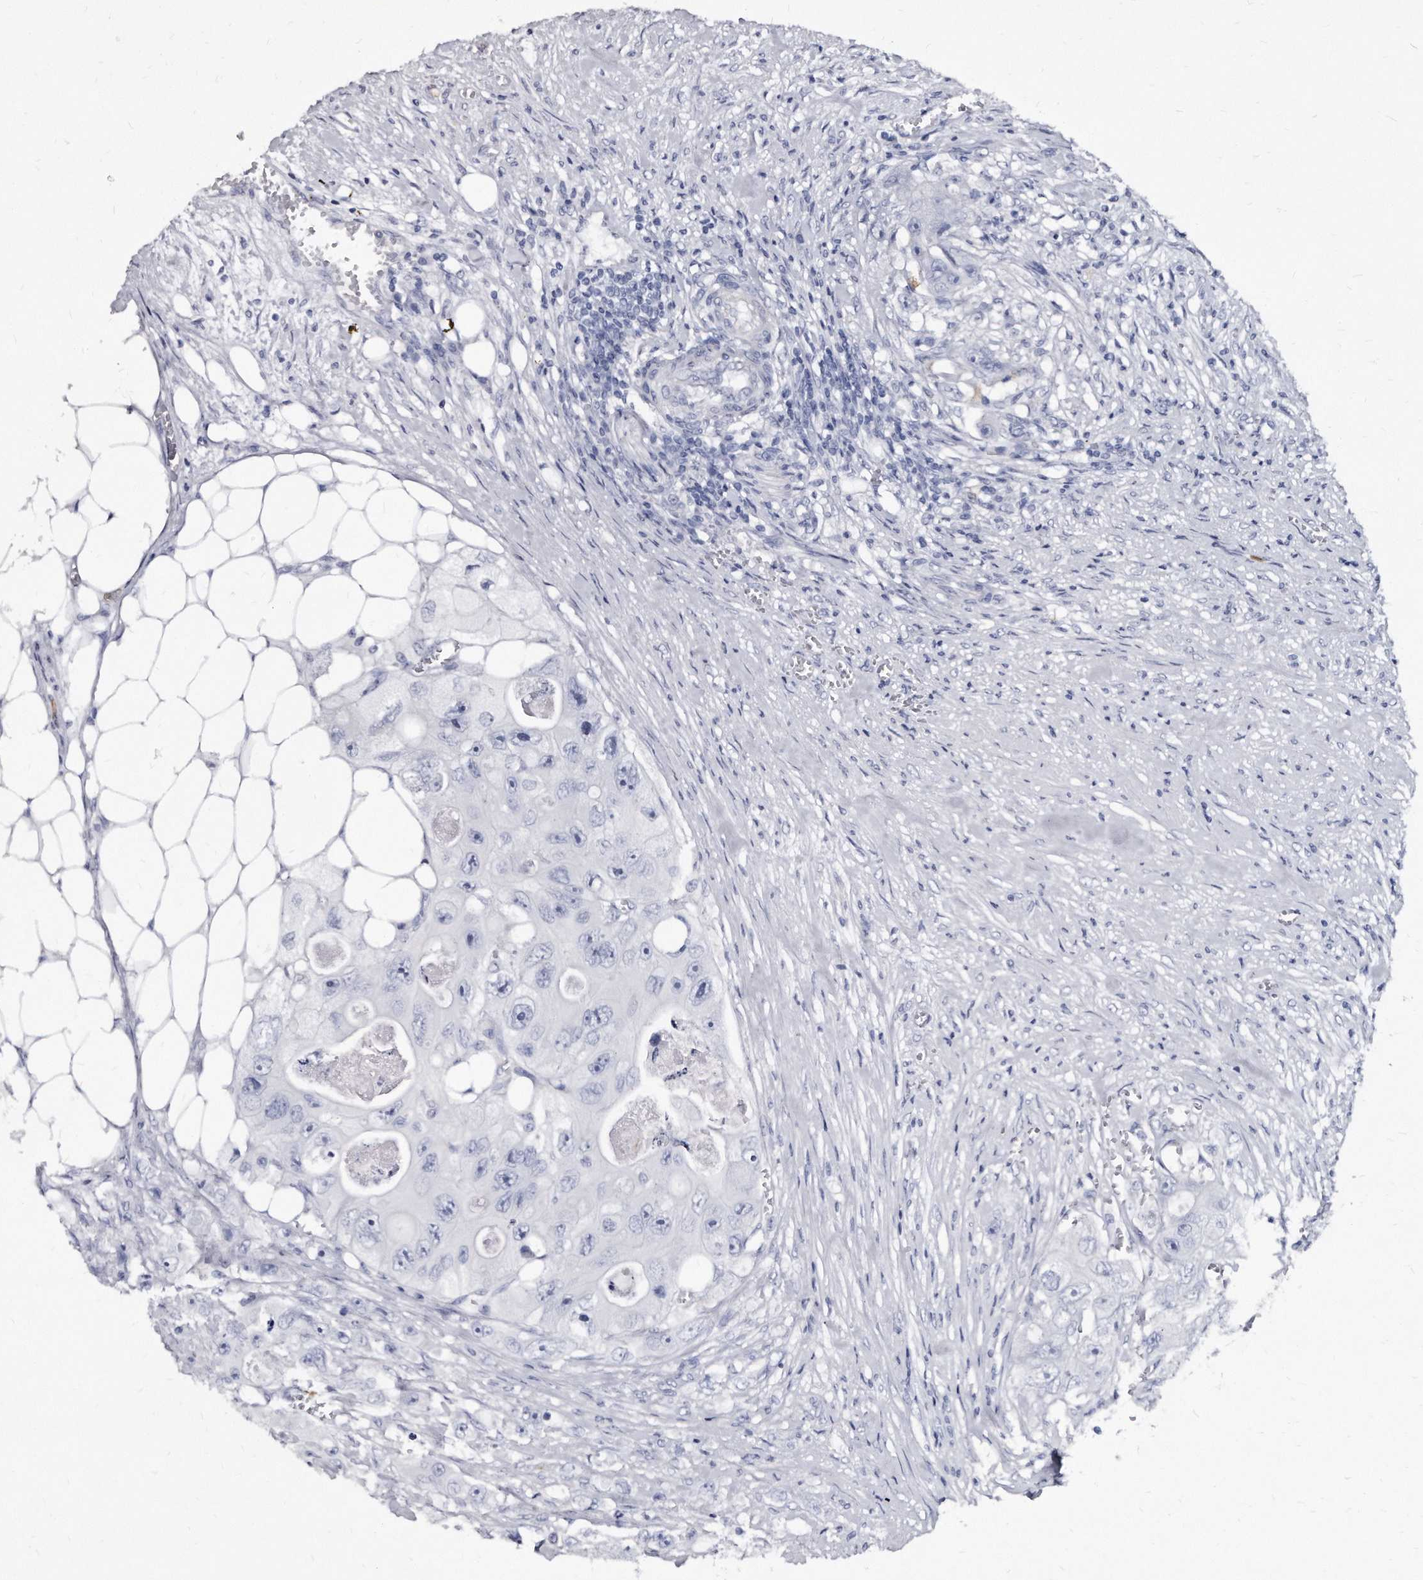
{"staining": {"intensity": "negative", "quantity": "none", "location": "none"}, "tissue": "colorectal cancer", "cell_type": "Tumor cells", "image_type": "cancer", "snomed": [{"axis": "morphology", "description": "Adenocarcinoma, NOS"}, {"axis": "topography", "description": "Colon"}], "caption": "Protein analysis of colorectal adenocarcinoma shows no significant staining in tumor cells. Nuclei are stained in blue.", "gene": "KLHDC3", "patient": {"sex": "female", "age": 46}}